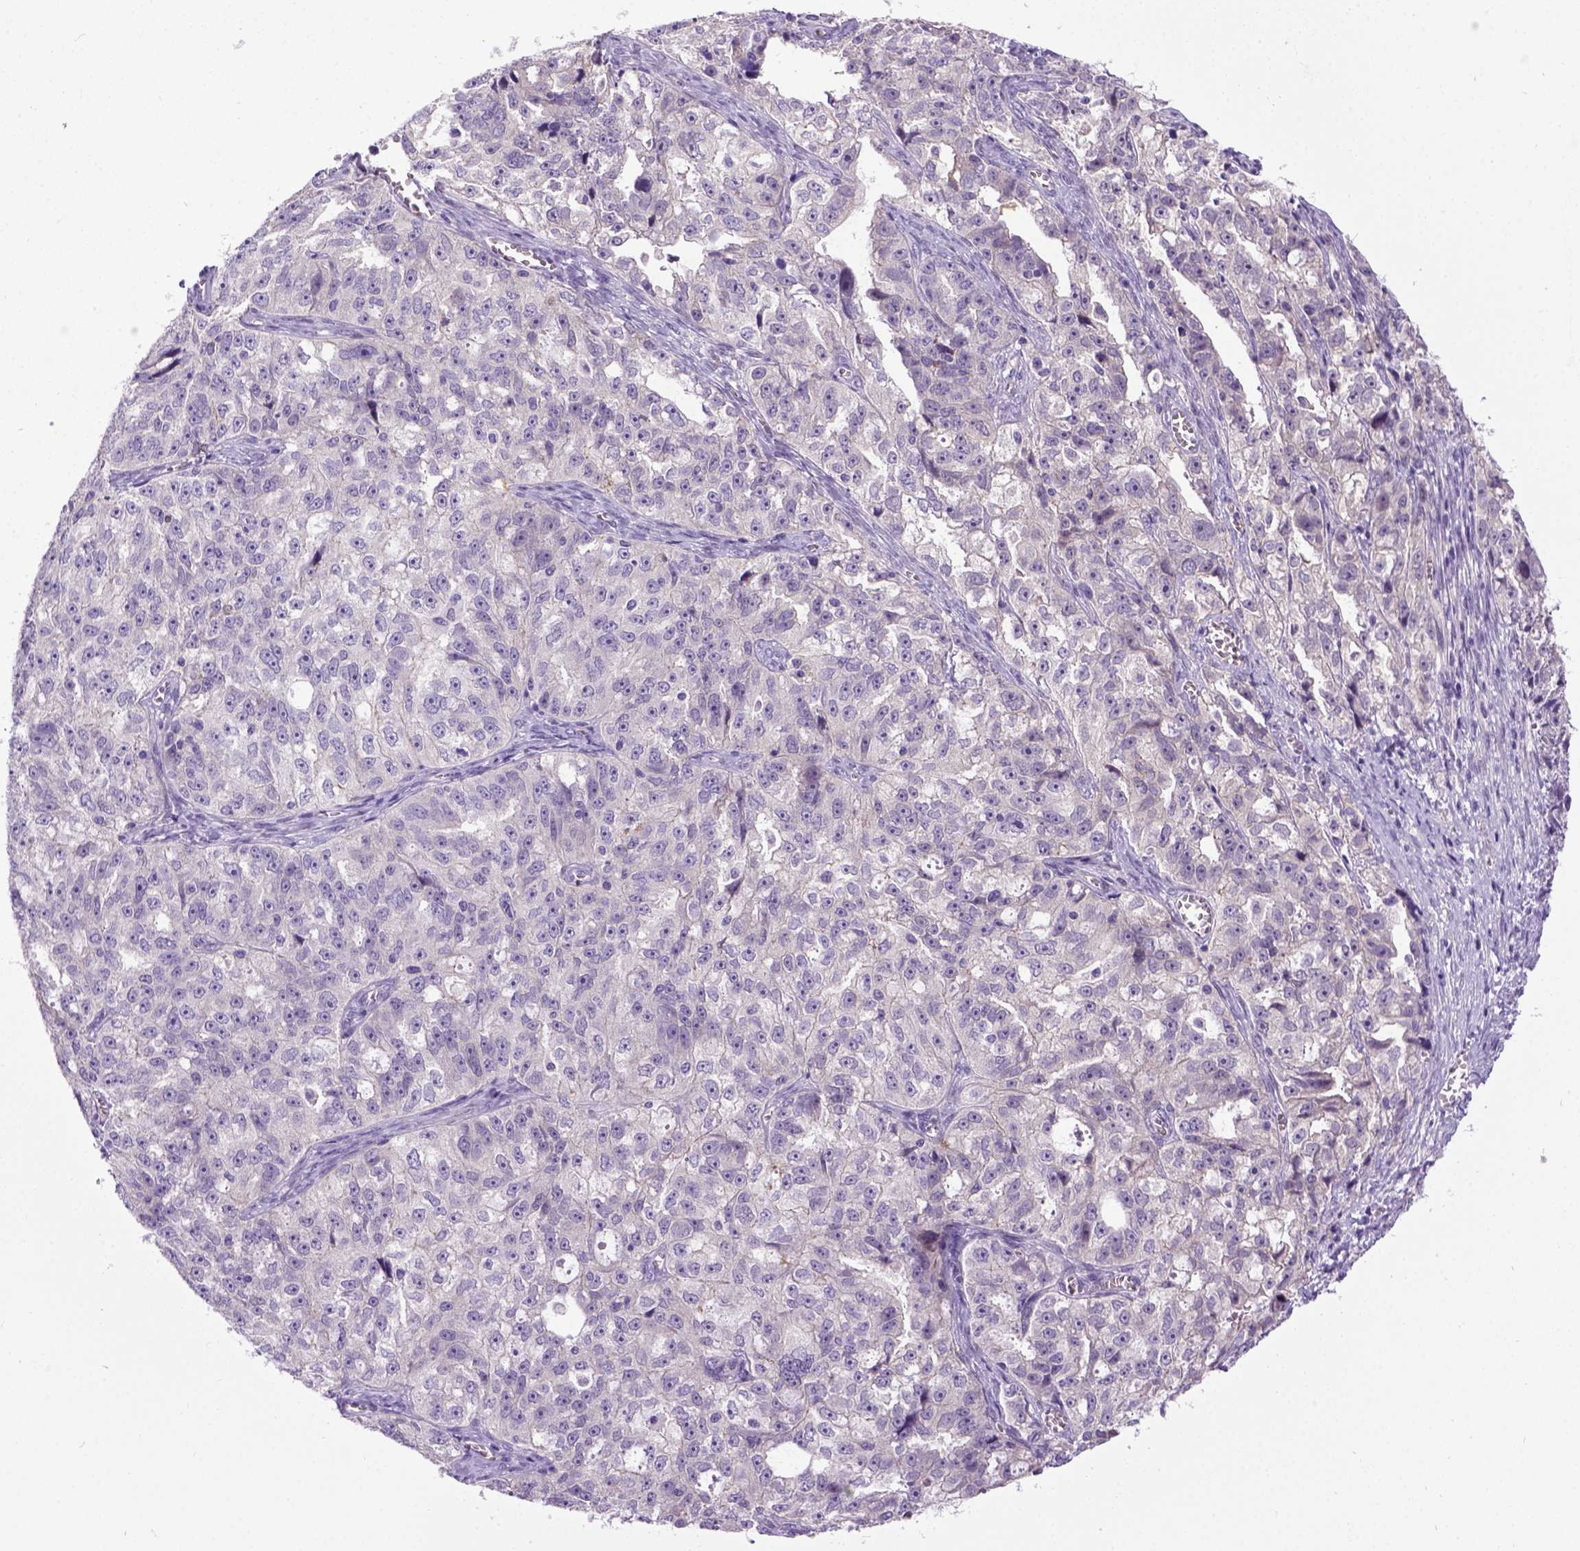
{"staining": {"intensity": "weak", "quantity": "<25%", "location": "cytoplasmic/membranous"}, "tissue": "ovarian cancer", "cell_type": "Tumor cells", "image_type": "cancer", "snomed": [{"axis": "morphology", "description": "Cystadenocarcinoma, serous, NOS"}, {"axis": "topography", "description": "Ovary"}], "caption": "DAB (3,3'-diaminobenzidine) immunohistochemical staining of human ovarian serous cystadenocarcinoma reveals no significant staining in tumor cells. (Immunohistochemistry, brightfield microscopy, high magnification).", "gene": "NEK5", "patient": {"sex": "female", "age": 51}}